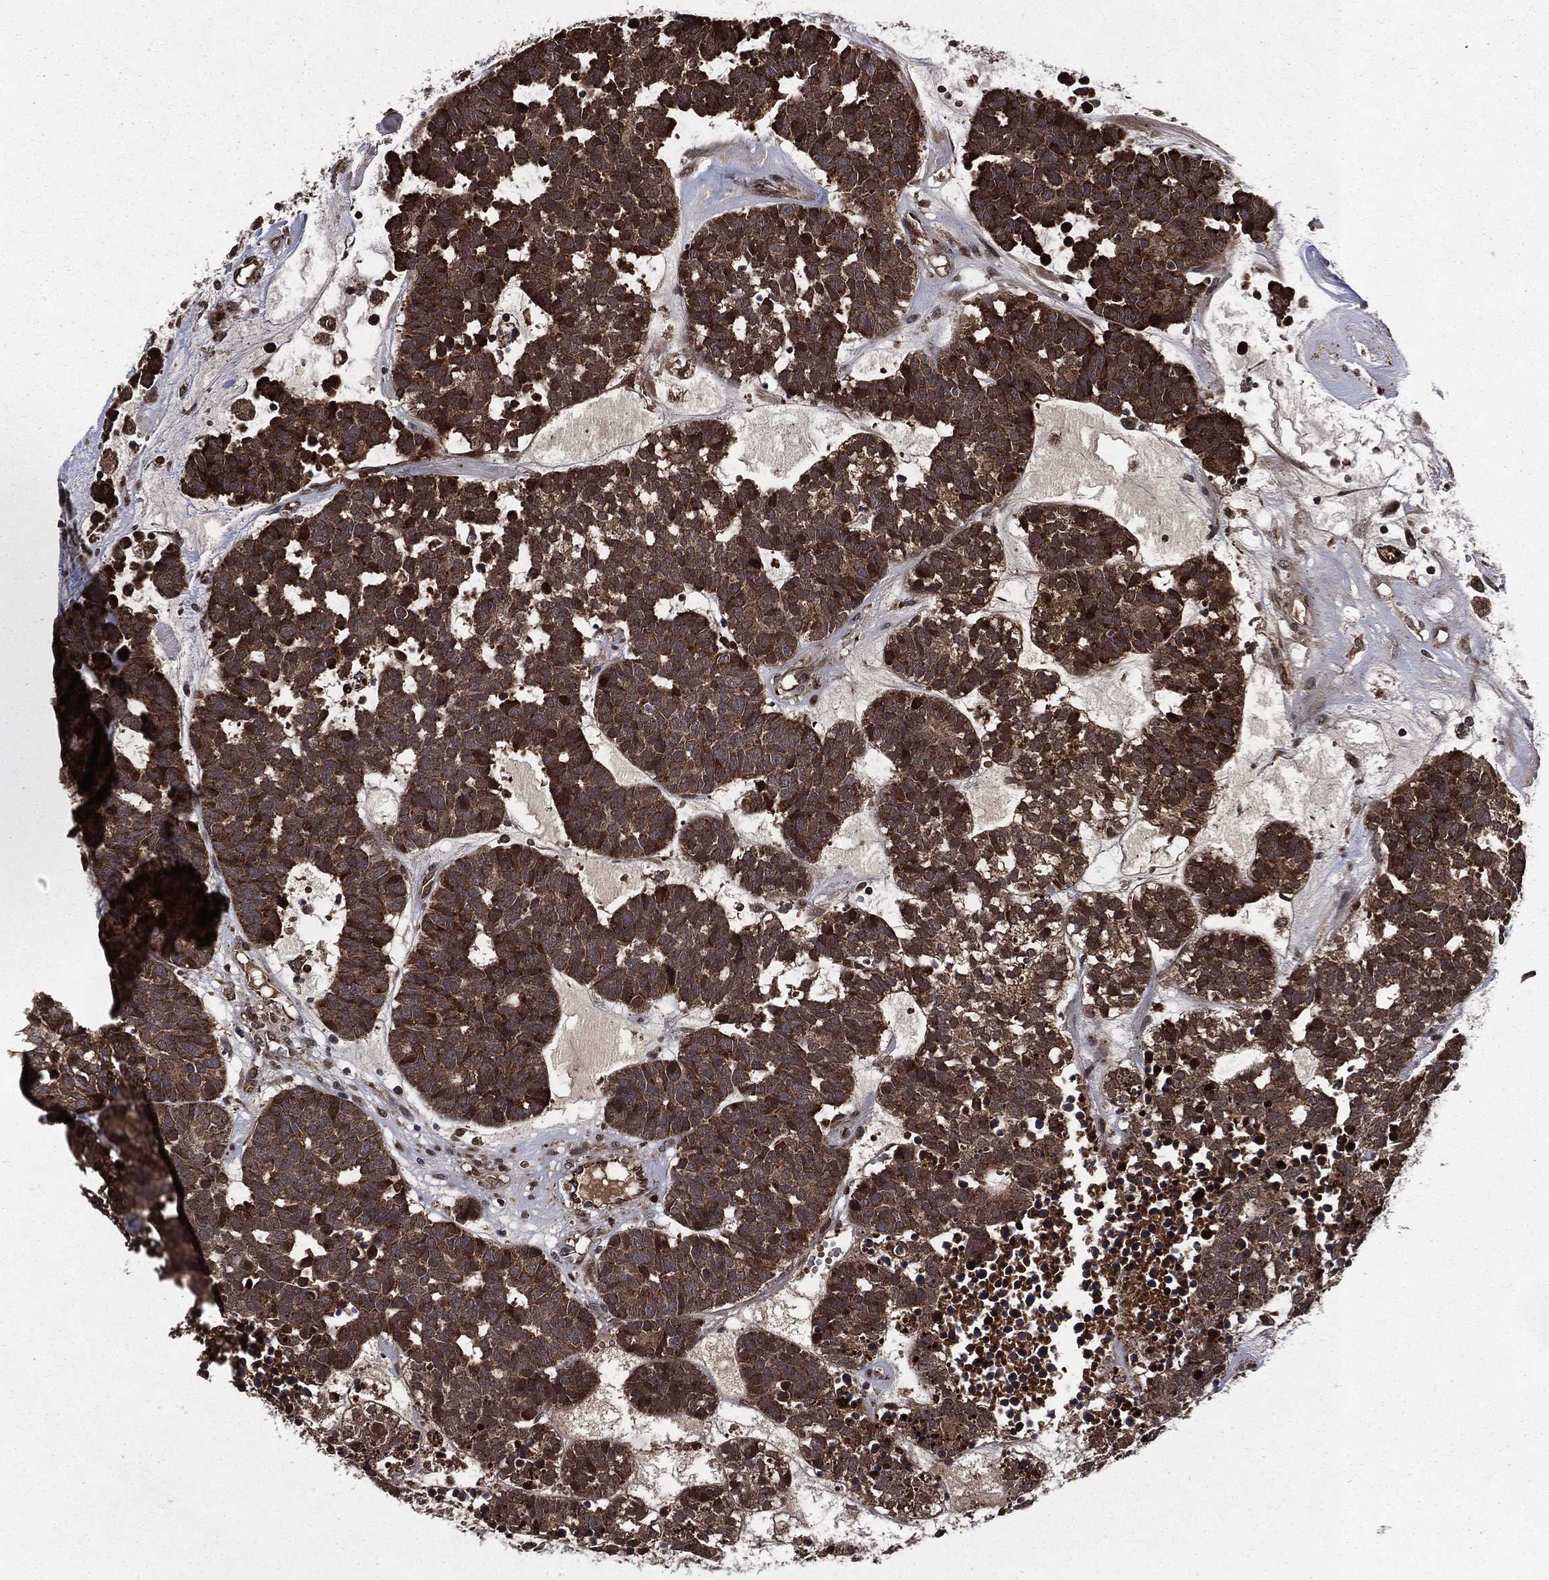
{"staining": {"intensity": "strong", "quantity": ">75%", "location": "cytoplasmic/membranous"}, "tissue": "head and neck cancer", "cell_type": "Tumor cells", "image_type": "cancer", "snomed": [{"axis": "morphology", "description": "Adenocarcinoma, NOS"}, {"axis": "topography", "description": "Head-Neck"}], "caption": "This is a micrograph of IHC staining of head and neck cancer, which shows strong expression in the cytoplasmic/membranous of tumor cells.", "gene": "LENG8", "patient": {"sex": "female", "age": 81}}